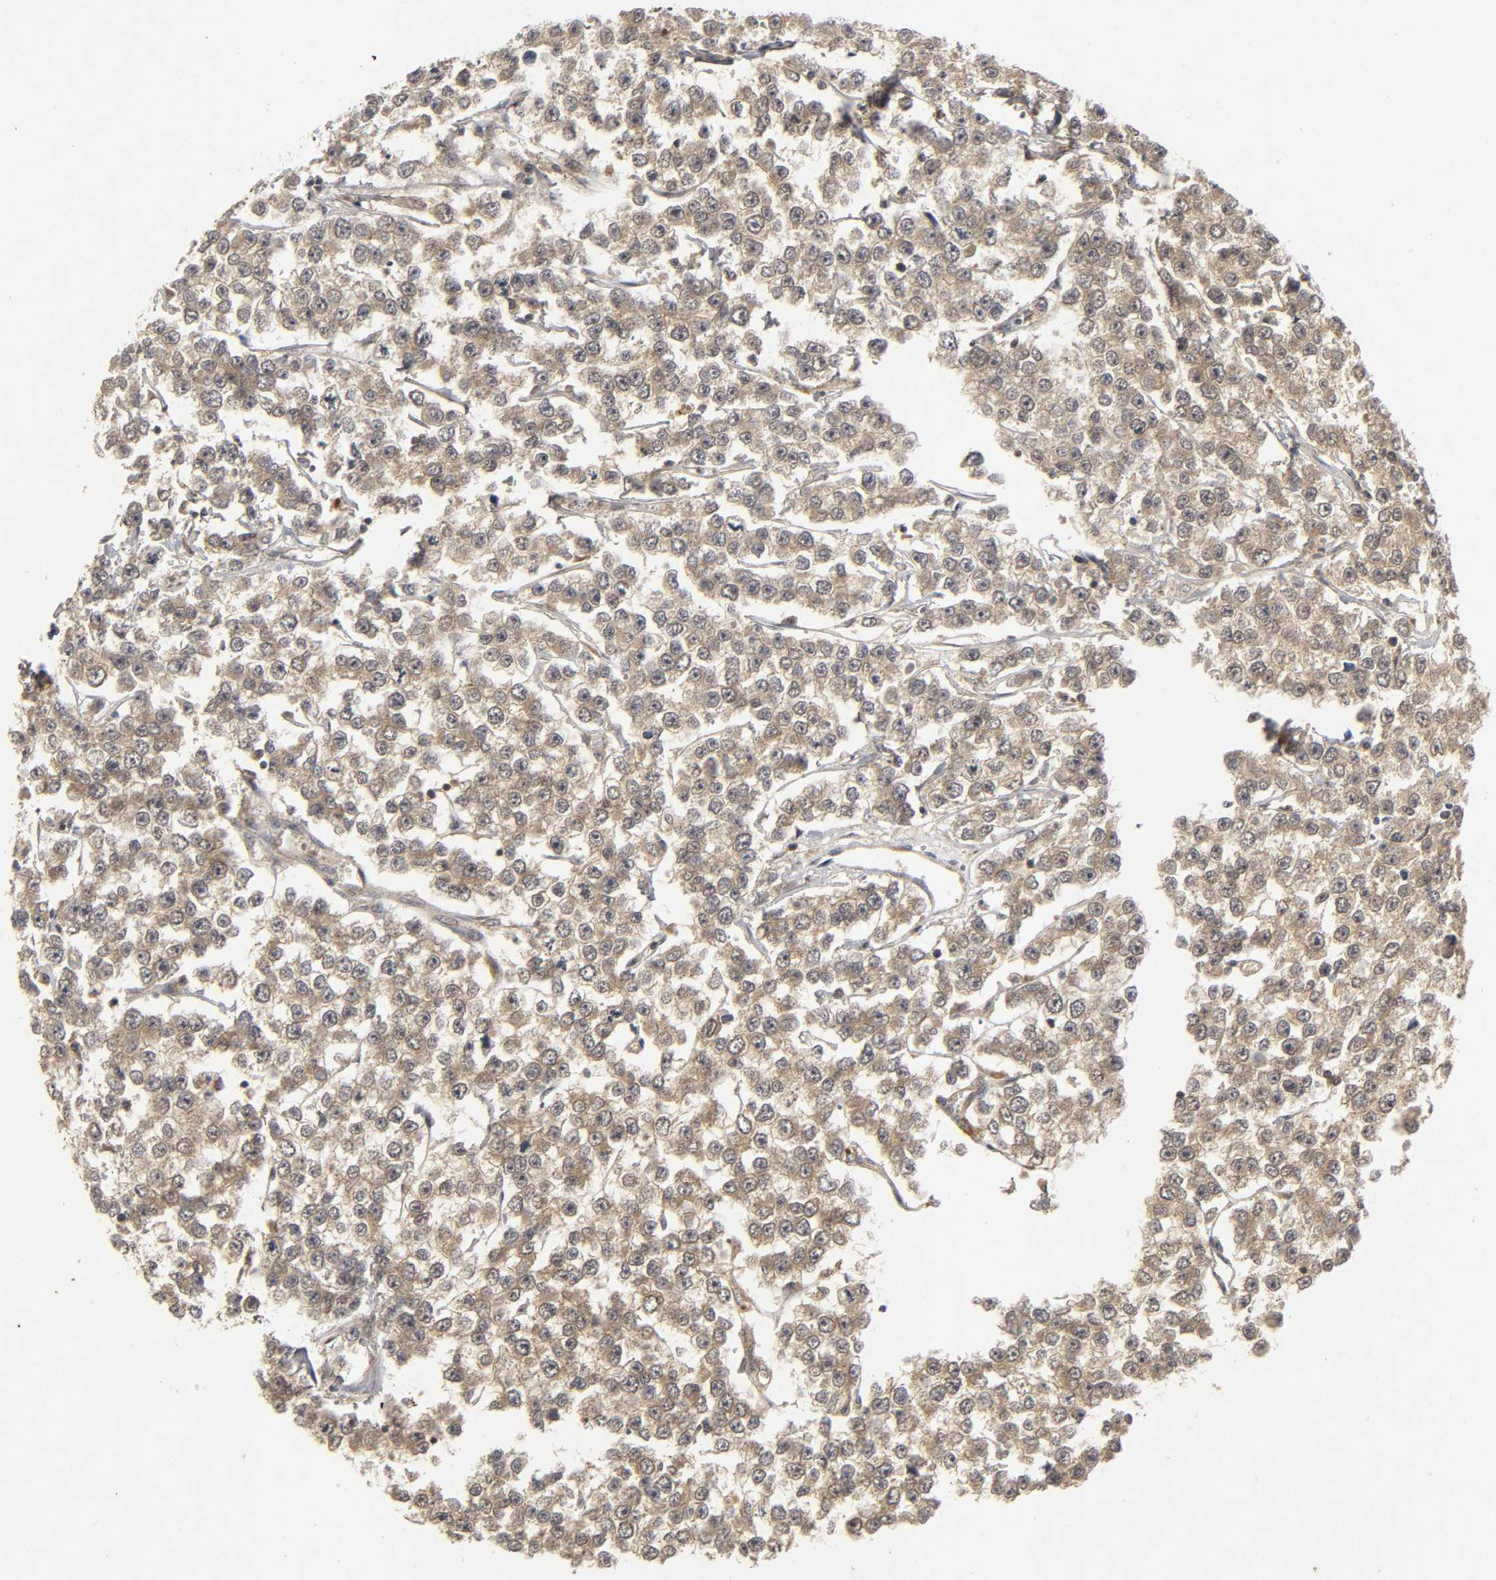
{"staining": {"intensity": "weak", "quantity": ">75%", "location": "cytoplasmic/membranous"}, "tissue": "testis cancer", "cell_type": "Tumor cells", "image_type": "cancer", "snomed": [{"axis": "morphology", "description": "Seminoma, NOS"}, {"axis": "morphology", "description": "Carcinoma, Embryonal, NOS"}, {"axis": "topography", "description": "Testis"}], "caption": "Weak cytoplasmic/membranous positivity for a protein is identified in about >75% of tumor cells of embryonal carcinoma (testis) using IHC.", "gene": "TRAF6", "patient": {"sex": "male", "age": 52}}